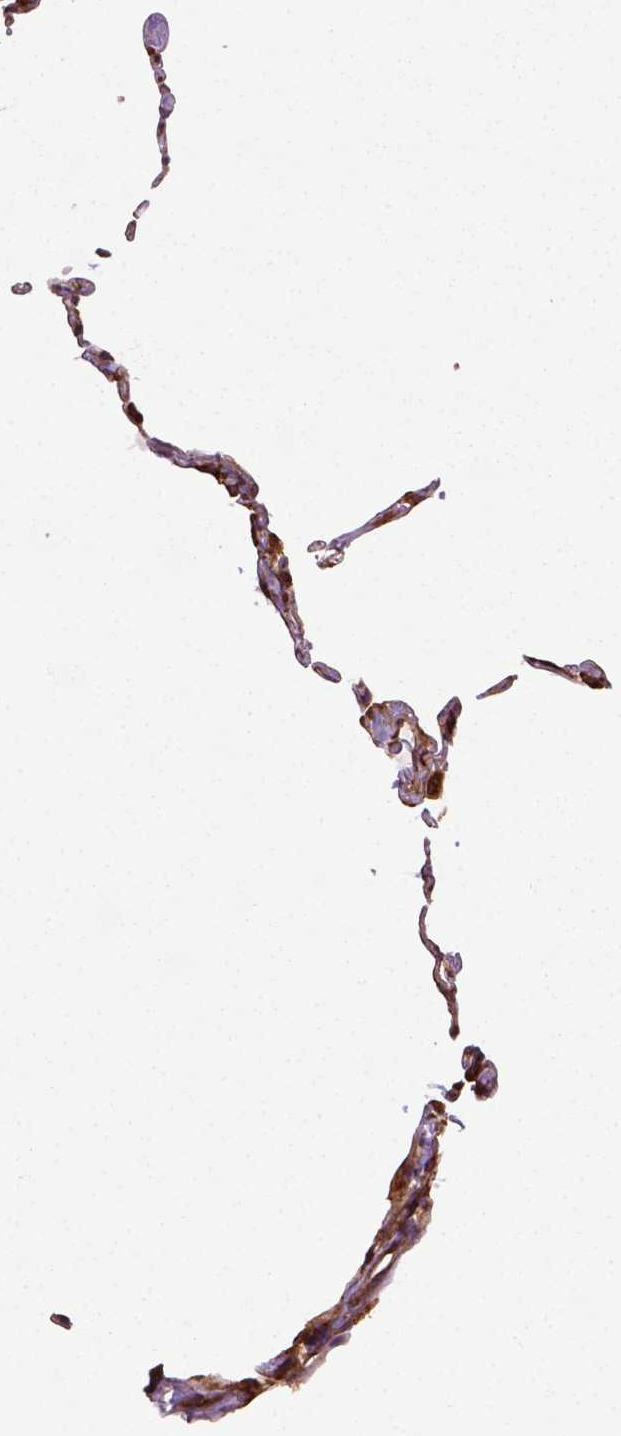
{"staining": {"intensity": "strong", "quantity": ">75%", "location": "cytoplasmic/membranous"}, "tissue": "lung", "cell_type": "Alveolar cells", "image_type": "normal", "snomed": [{"axis": "morphology", "description": "Normal tissue, NOS"}, {"axis": "topography", "description": "Lung"}], "caption": "Immunohistochemical staining of unremarkable lung reveals strong cytoplasmic/membranous protein positivity in about >75% of alveolar cells. Nuclei are stained in blue.", "gene": "CAPRIN1", "patient": {"sex": "female", "age": 57}}